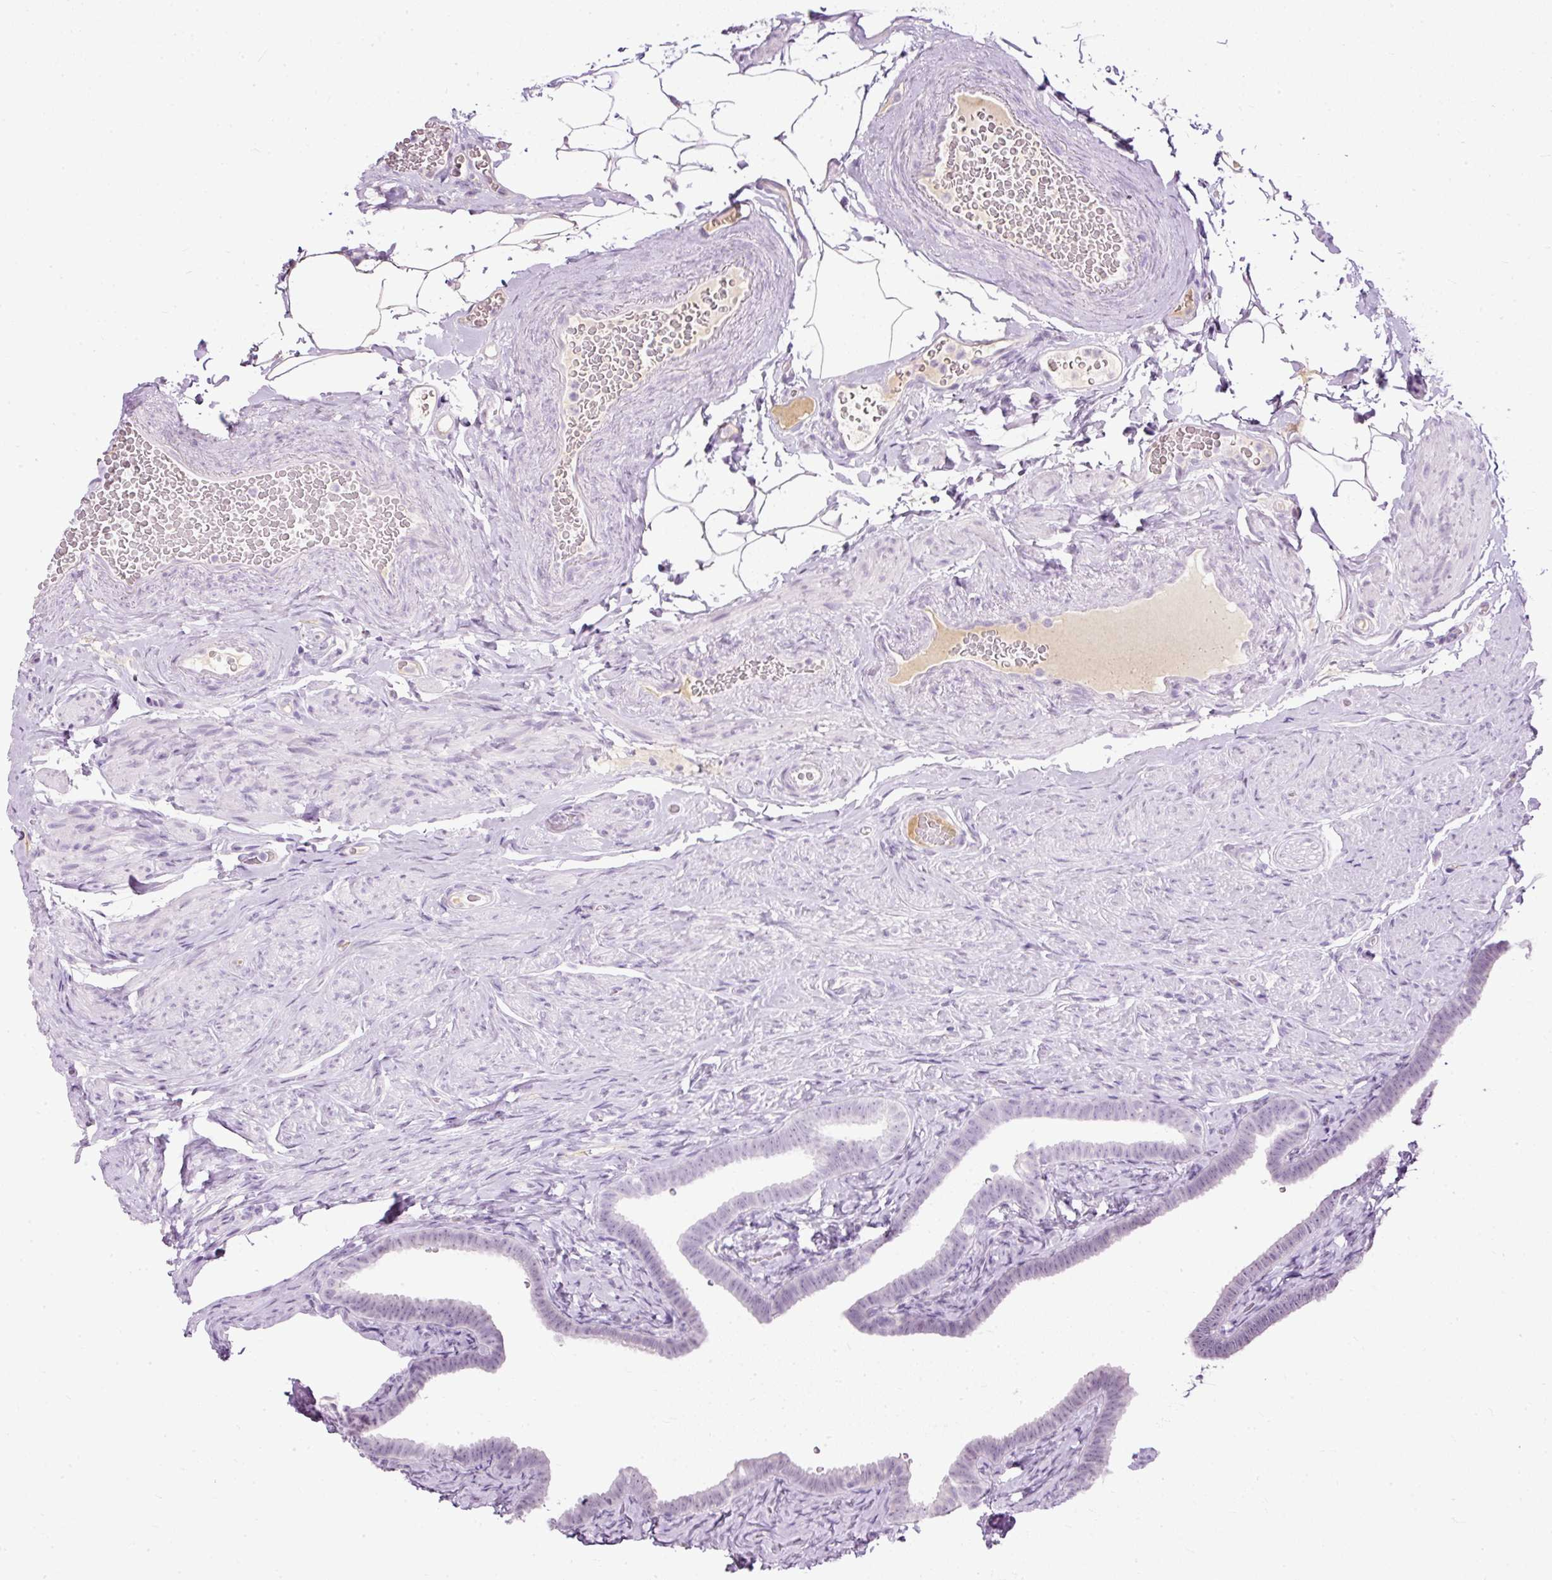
{"staining": {"intensity": "negative", "quantity": "none", "location": "none"}, "tissue": "fallopian tube", "cell_type": "Glandular cells", "image_type": "normal", "snomed": [{"axis": "morphology", "description": "Normal tissue, NOS"}, {"axis": "topography", "description": "Fallopian tube"}], "caption": "Histopathology image shows no protein expression in glandular cells of unremarkable fallopian tube. (DAB IHC visualized using brightfield microscopy, high magnification).", "gene": "PDE6B", "patient": {"sex": "female", "age": 69}}